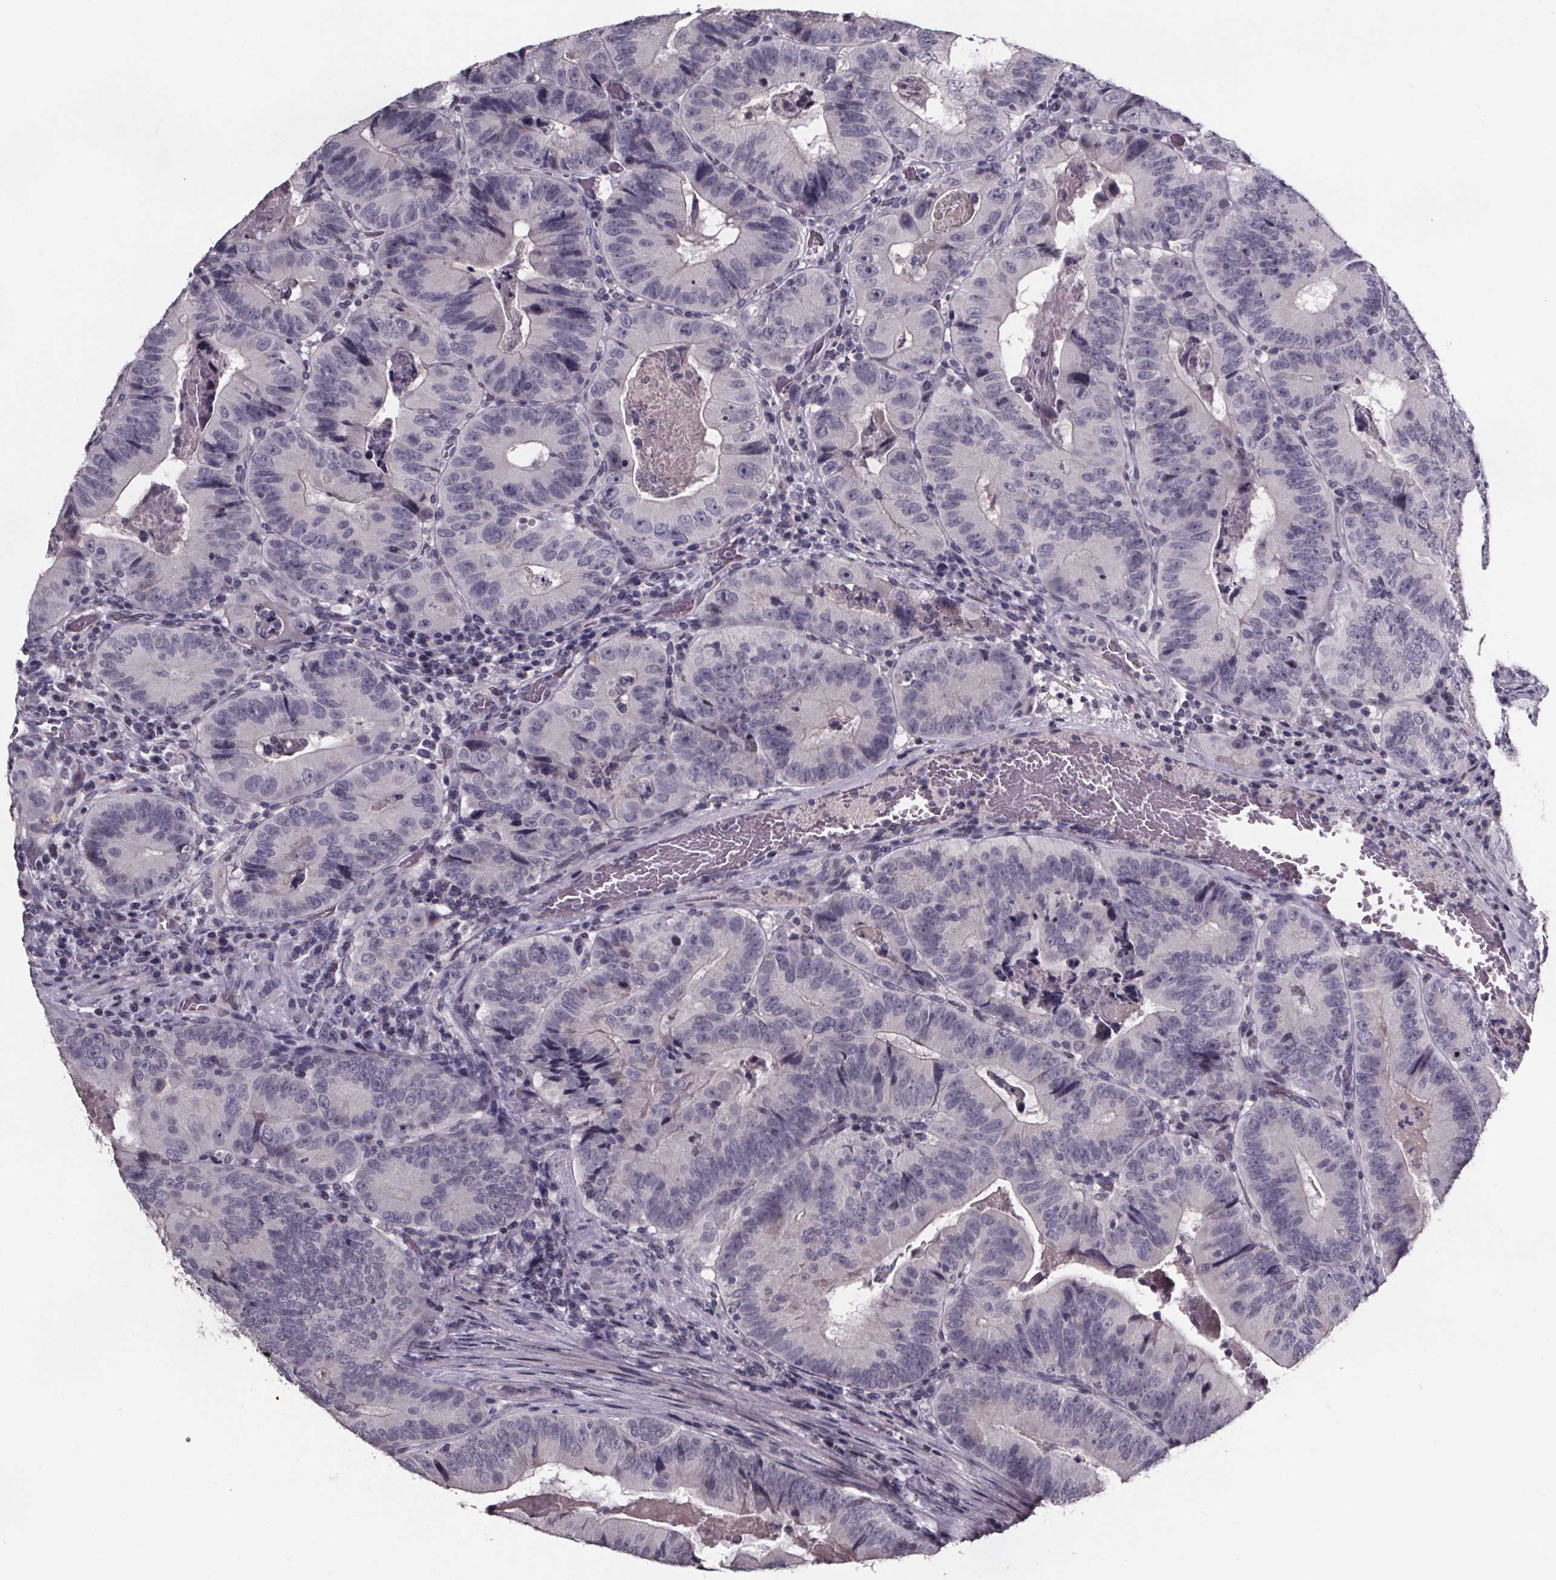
{"staining": {"intensity": "negative", "quantity": "none", "location": "none"}, "tissue": "colorectal cancer", "cell_type": "Tumor cells", "image_type": "cancer", "snomed": [{"axis": "morphology", "description": "Adenocarcinoma, NOS"}, {"axis": "topography", "description": "Colon"}], "caption": "IHC image of colorectal adenocarcinoma stained for a protein (brown), which reveals no positivity in tumor cells.", "gene": "AR", "patient": {"sex": "female", "age": 86}}